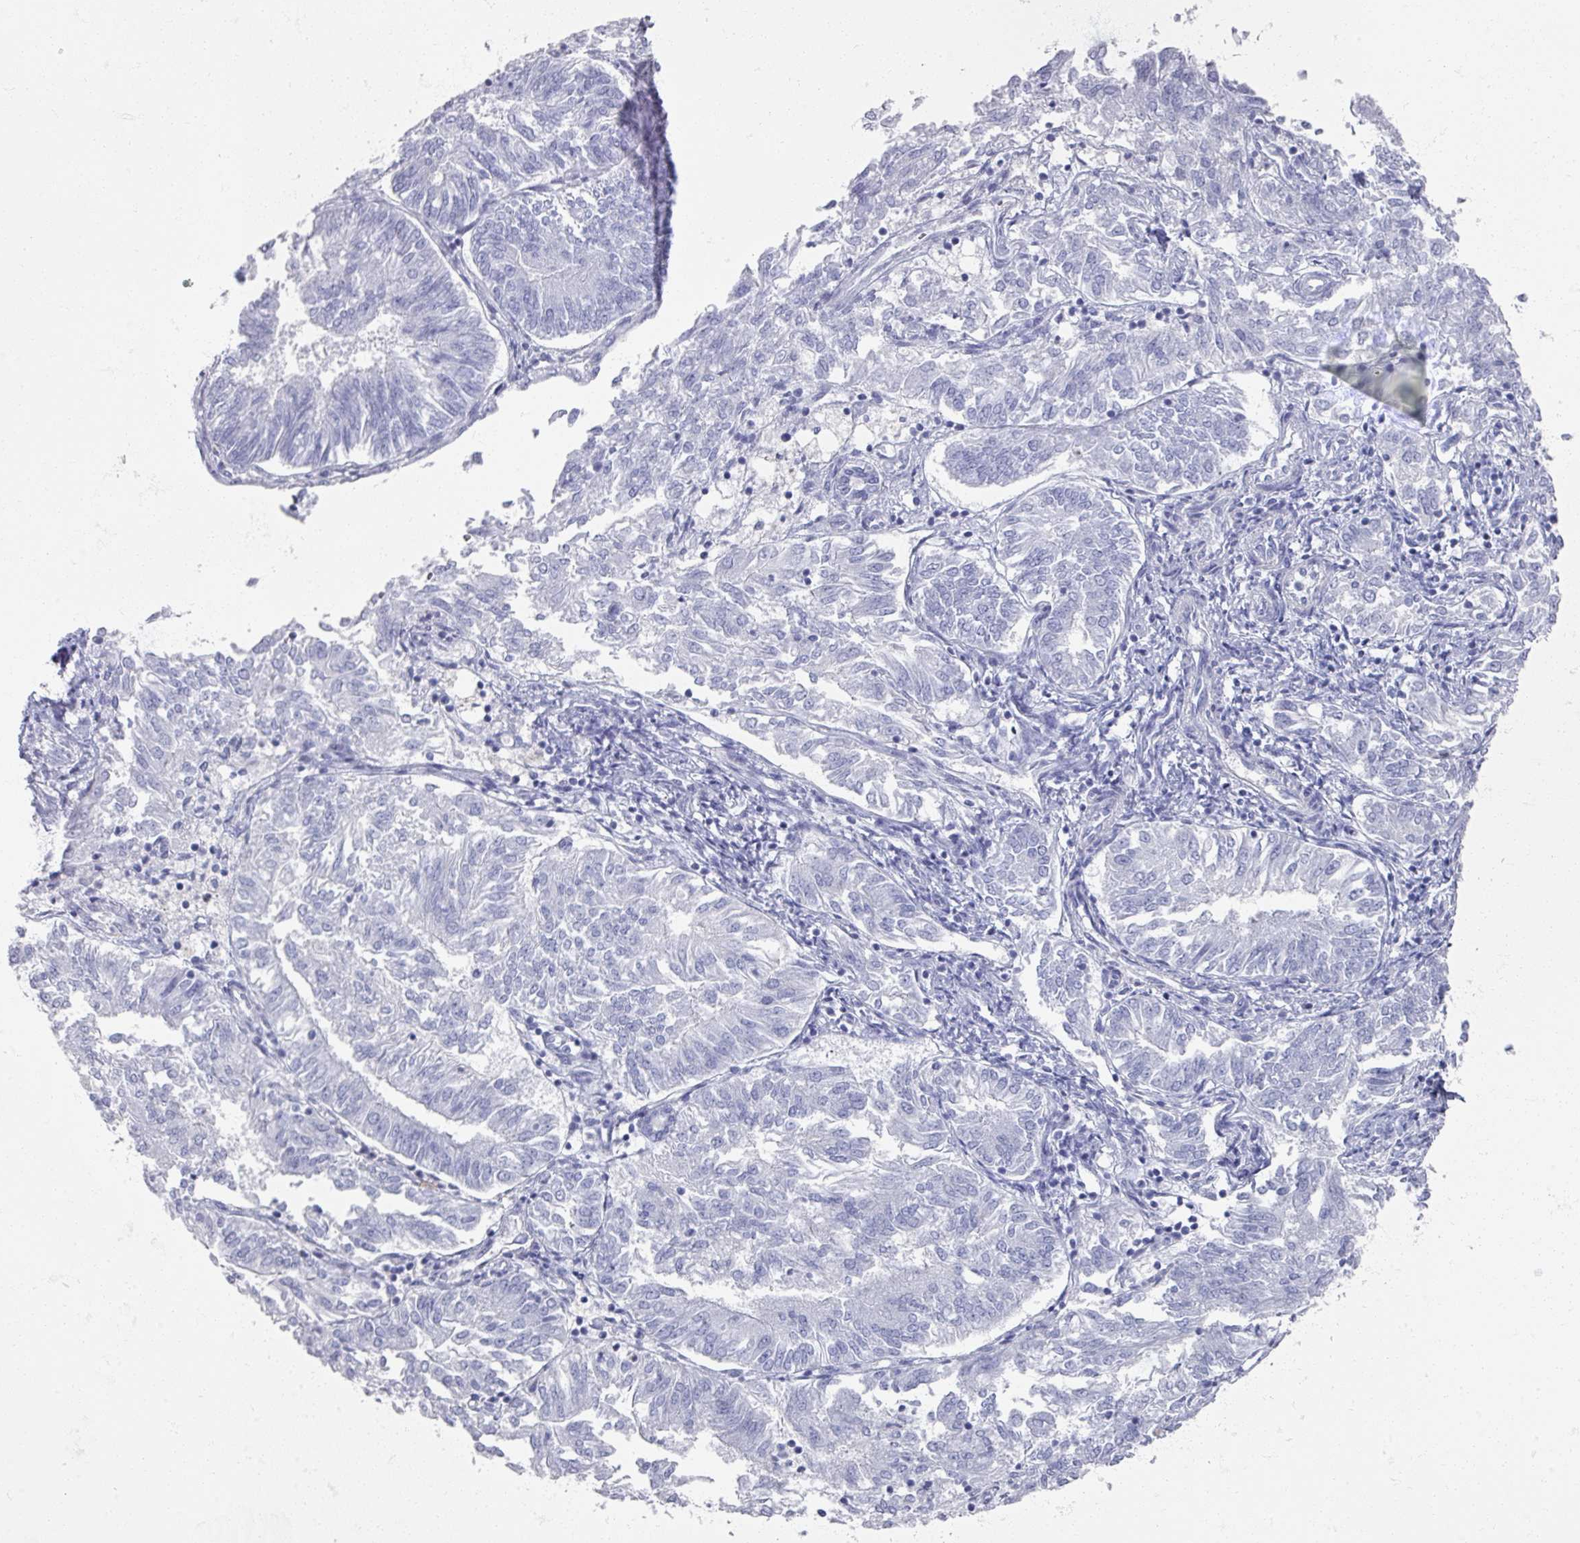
{"staining": {"intensity": "negative", "quantity": "none", "location": "none"}, "tissue": "endometrial cancer", "cell_type": "Tumor cells", "image_type": "cancer", "snomed": [{"axis": "morphology", "description": "Adenocarcinoma, NOS"}, {"axis": "topography", "description": "Endometrium"}], "caption": "This is a image of immunohistochemistry (IHC) staining of endometrial cancer, which shows no expression in tumor cells.", "gene": "OMG", "patient": {"sex": "female", "age": 58}}